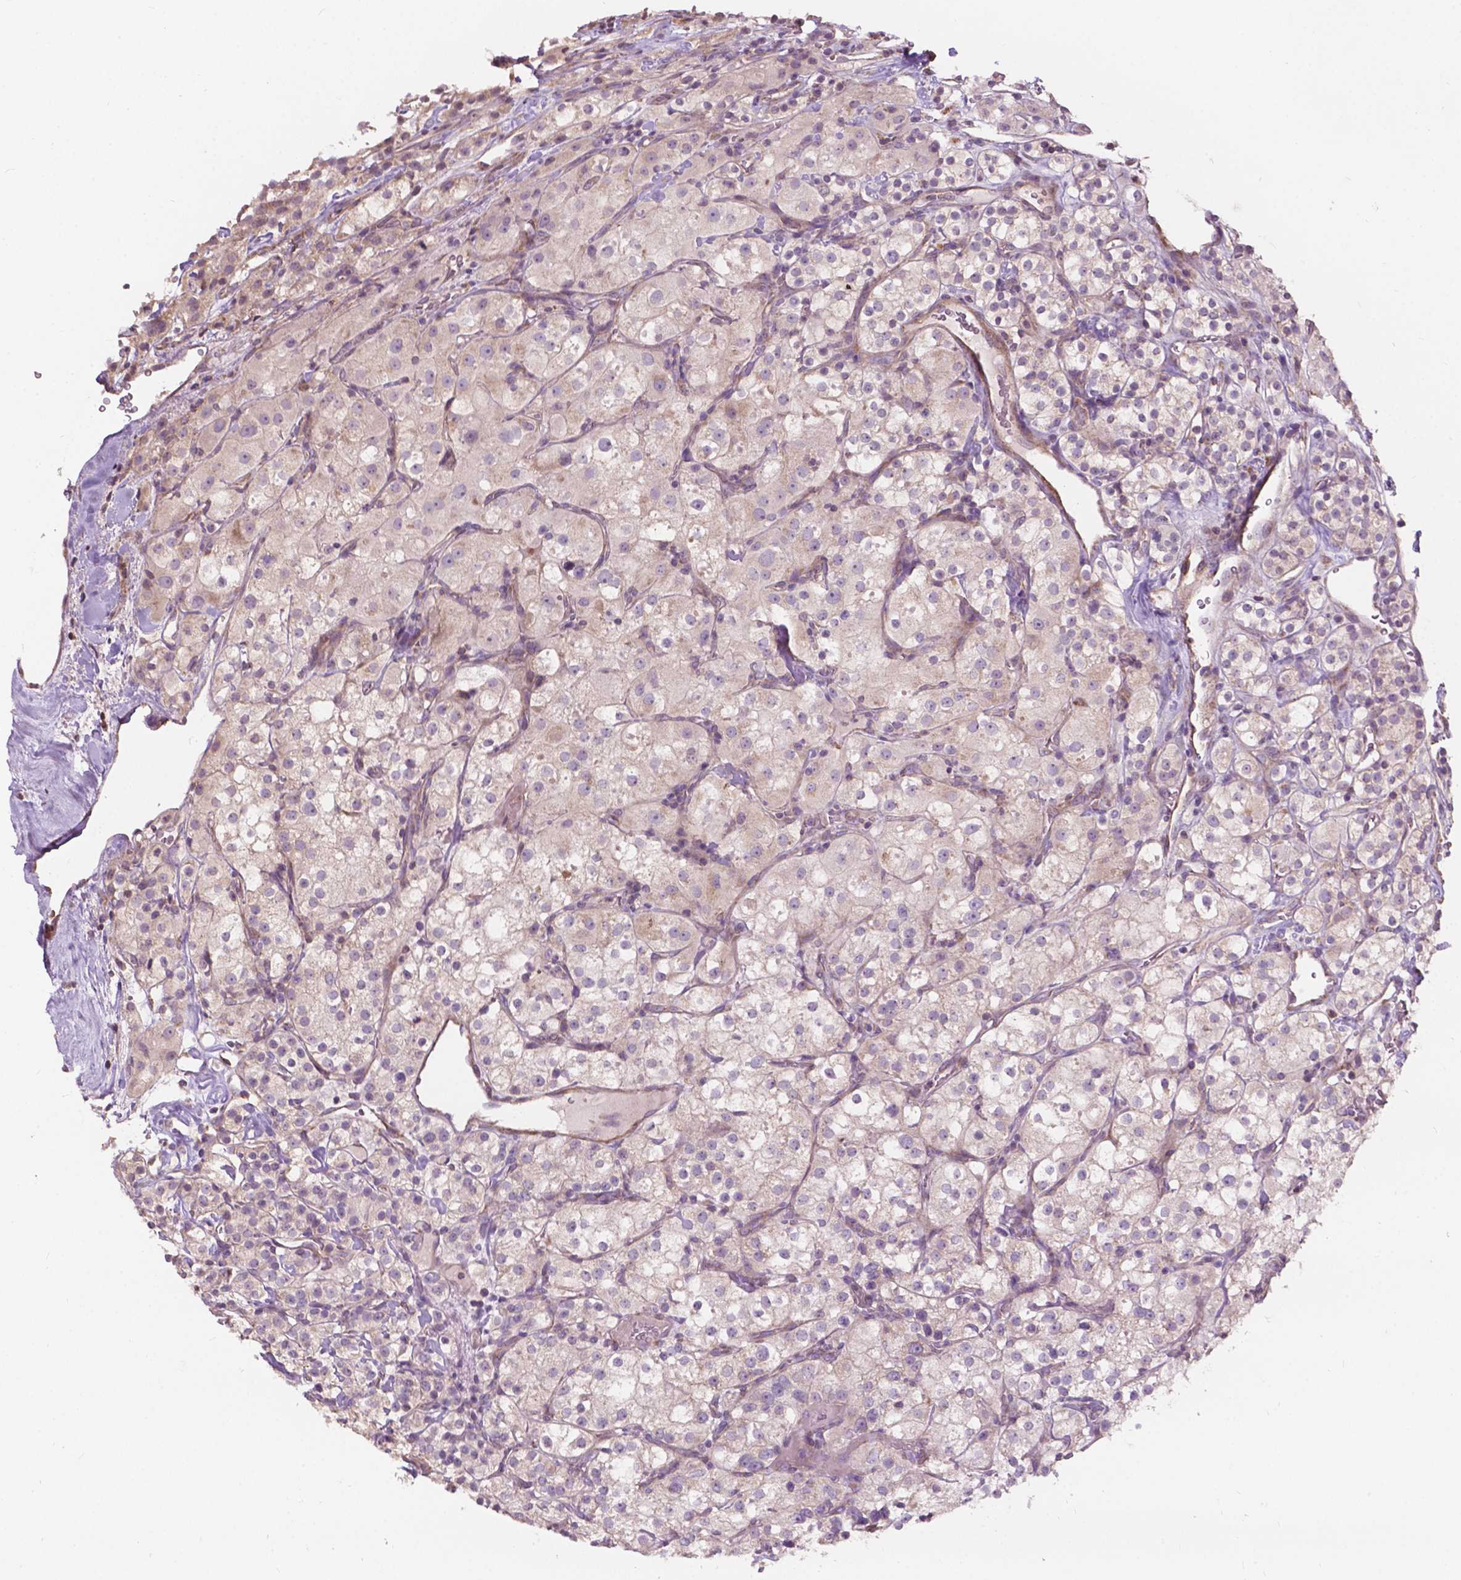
{"staining": {"intensity": "weak", "quantity": "<25%", "location": "cytoplasmic/membranous"}, "tissue": "renal cancer", "cell_type": "Tumor cells", "image_type": "cancer", "snomed": [{"axis": "morphology", "description": "Adenocarcinoma, NOS"}, {"axis": "topography", "description": "Kidney"}], "caption": "Renal adenocarcinoma was stained to show a protein in brown. There is no significant positivity in tumor cells.", "gene": "NDUFA10", "patient": {"sex": "male", "age": 77}}